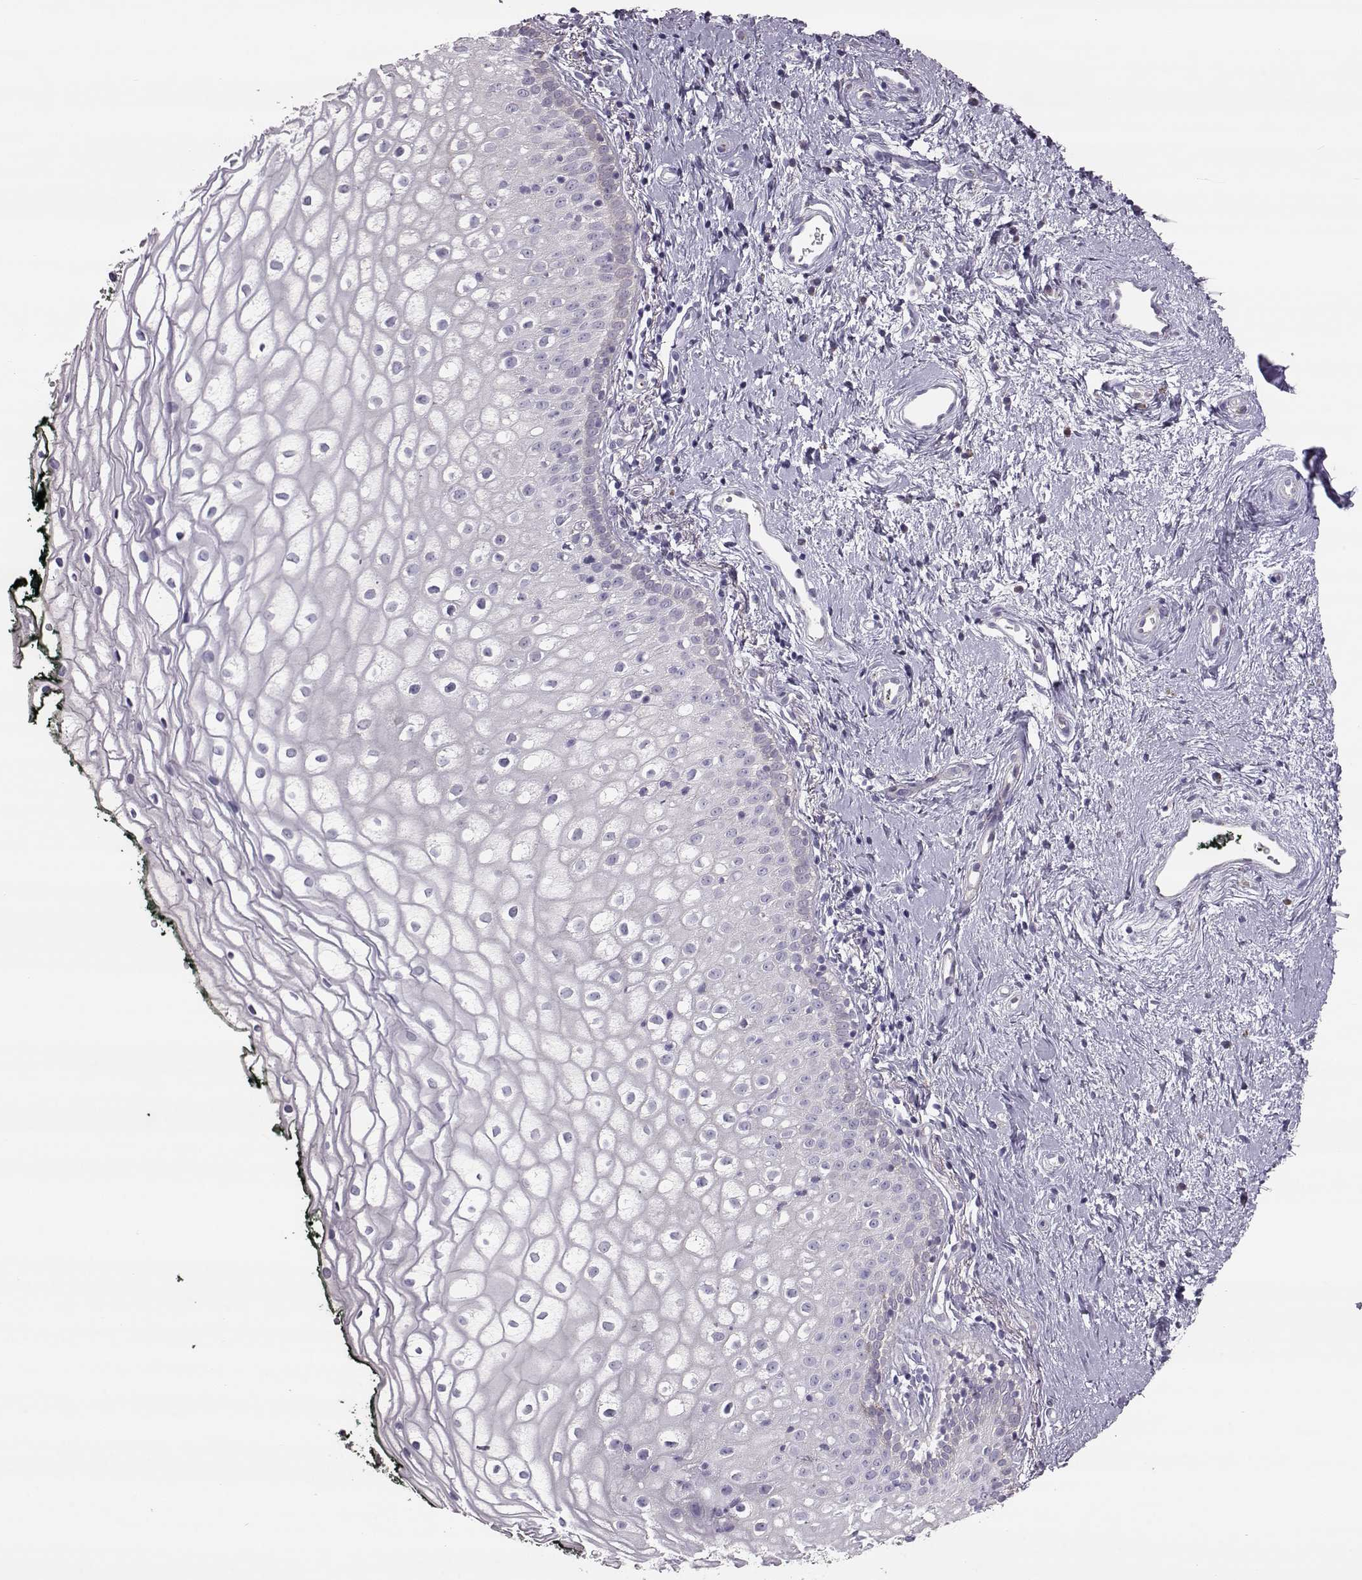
{"staining": {"intensity": "negative", "quantity": "none", "location": "none"}, "tissue": "vagina", "cell_type": "Squamous epithelial cells", "image_type": "normal", "snomed": [{"axis": "morphology", "description": "Normal tissue, NOS"}, {"axis": "topography", "description": "Vagina"}], "caption": "The immunohistochemistry image has no significant expression in squamous epithelial cells of vagina.", "gene": "ADGRG5", "patient": {"sex": "female", "age": 47}}